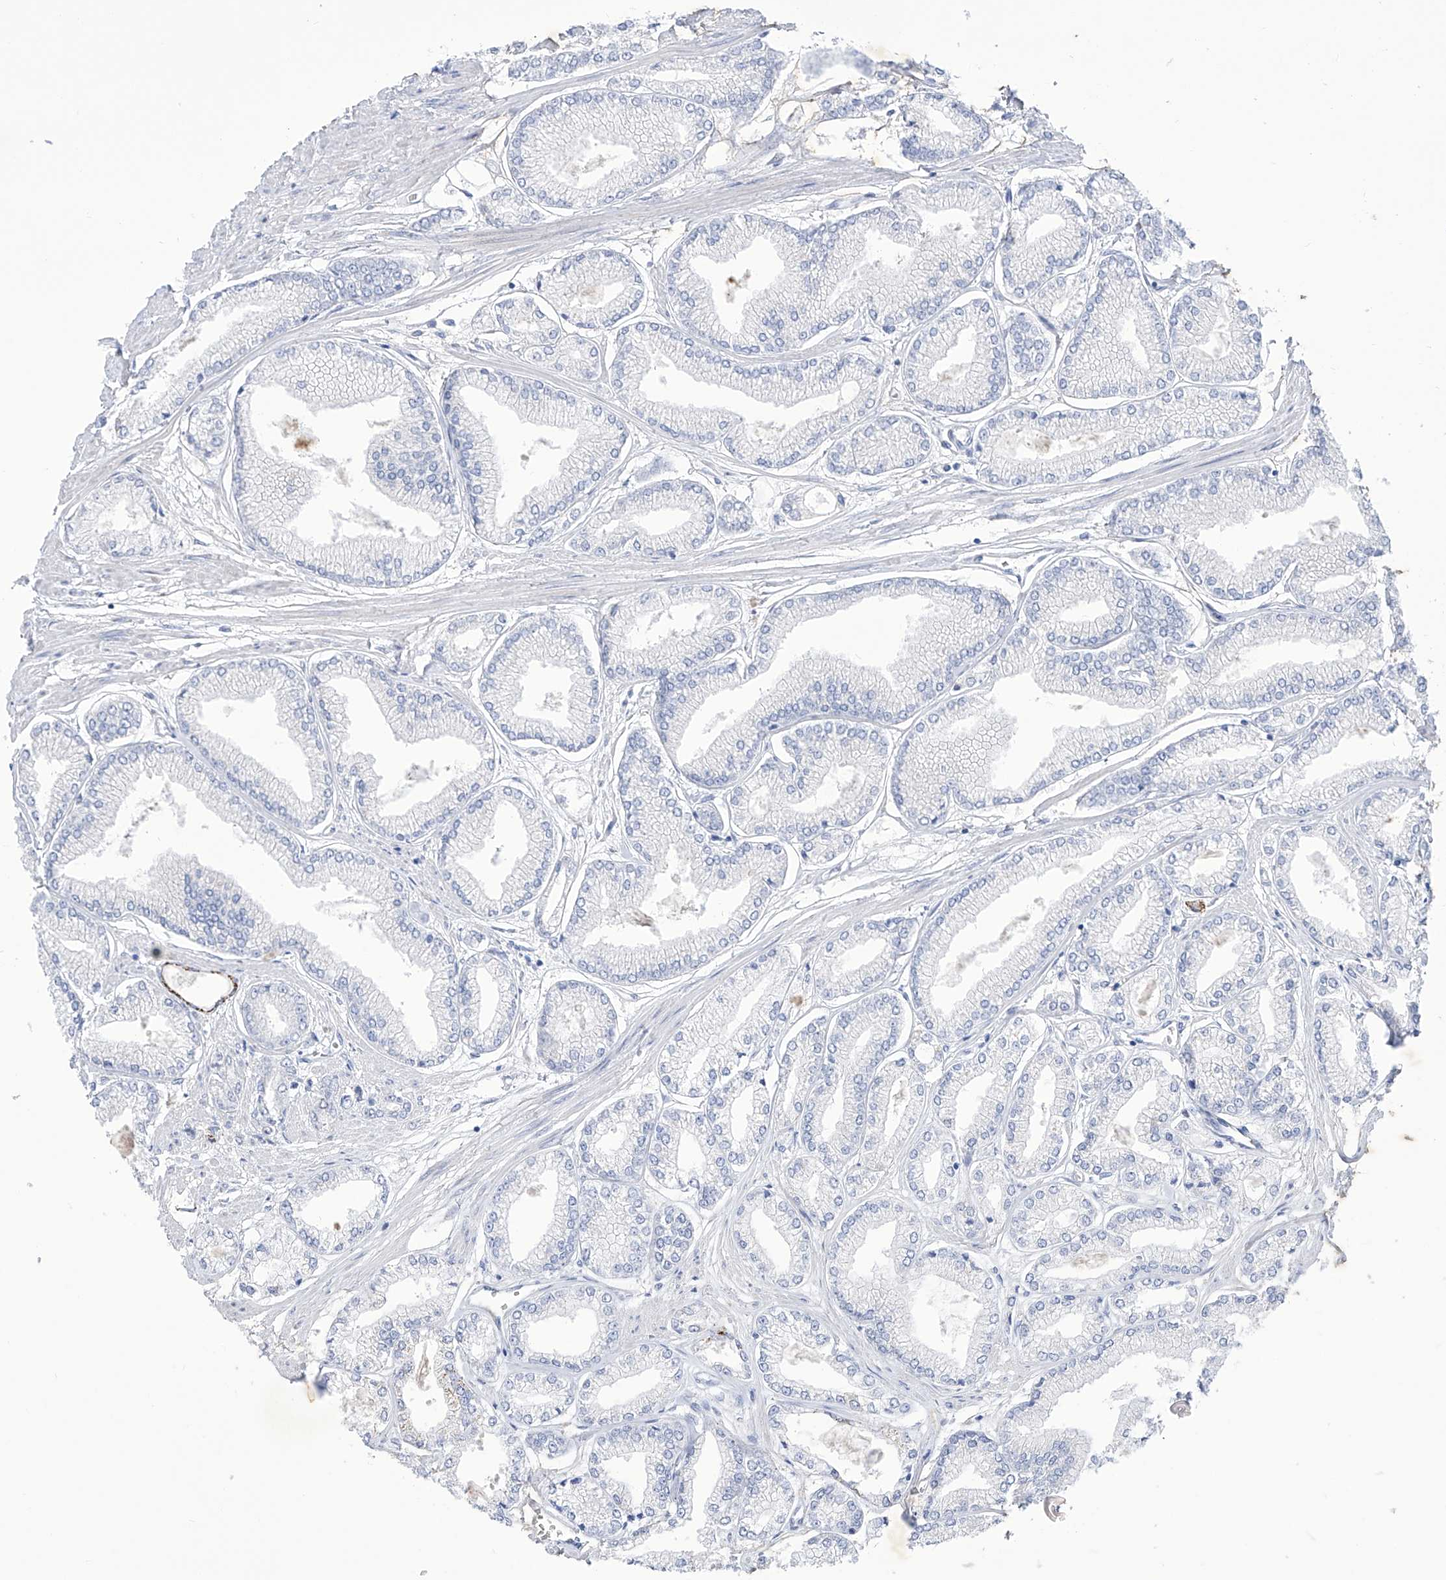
{"staining": {"intensity": "negative", "quantity": "none", "location": "none"}, "tissue": "prostate cancer", "cell_type": "Tumor cells", "image_type": "cancer", "snomed": [{"axis": "morphology", "description": "Adenocarcinoma, Low grade"}, {"axis": "topography", "description": "Prostate"}], "caption": "This is an immunohistochemistry histopathology image of low-grade adenocarcinoma (prostate). There is no staining in tumor cells.", "gene": "C1orf87", "patient": {"sex": "male", "age": 52}}